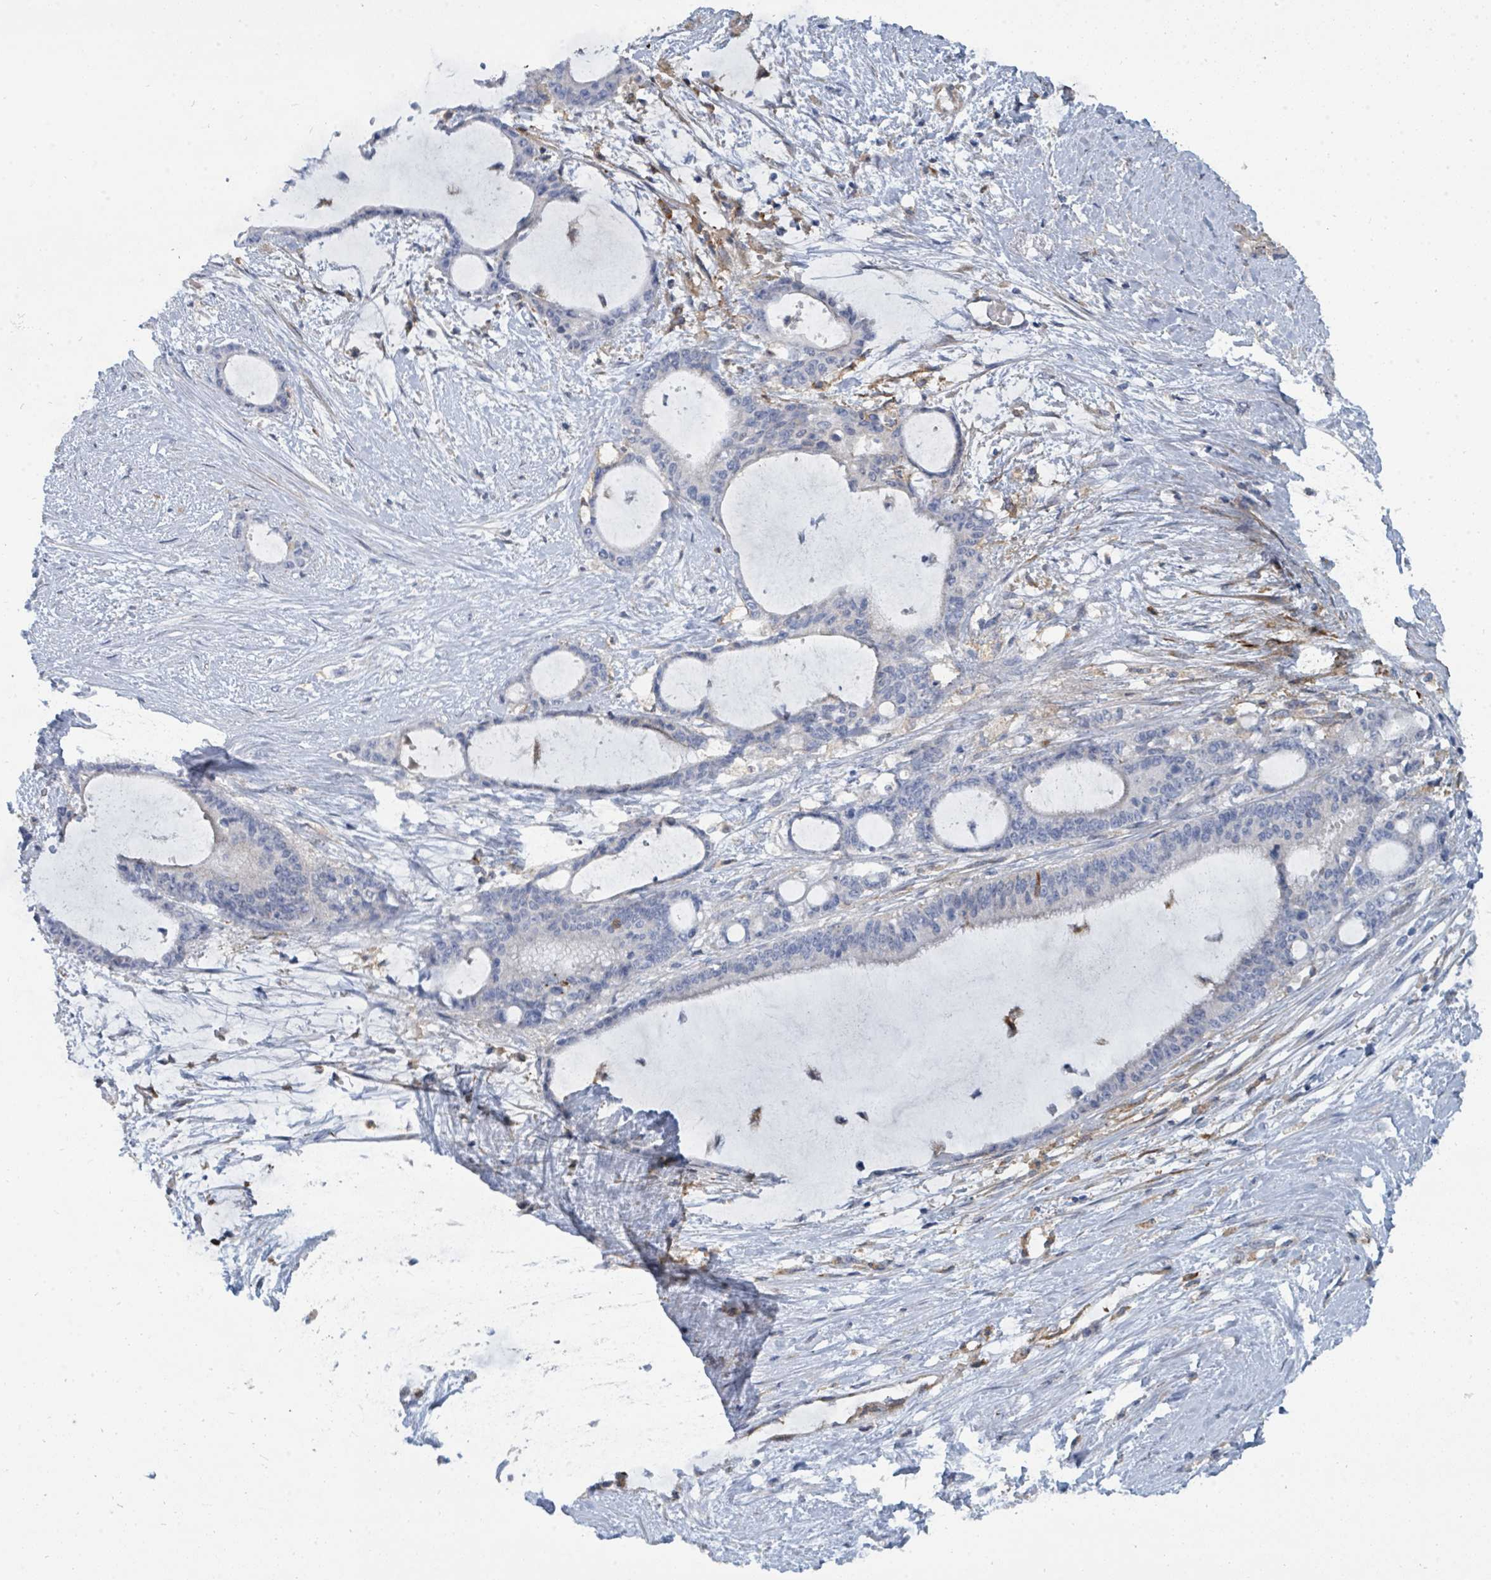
{"staining": {"intensity": "negative", "quantity": "none", "location": "none"}, "tissue": "liver cancer", "cell_type": "Tumor cells", "image_type": "cancer", "snomed": [{"axis": "morphology", "description": "Normal tissue, NOS"}, {"axis": "morphology", "description": "Cholangiocarcinoma"}, {"axis": "topography", "description": "Liver"}, {"axis": "topography", "description": "Peripheral nerve tissue"}], "caption": "Immunohistochemistry (IHC) of liver cancer exhibits no staining in tumor cells. (Brightfield microscopy of DAB immunohistochemistry (IHC) at high magnification).", "gene": "IFIT1", "patient": {"sex": "female", "age": 73}}